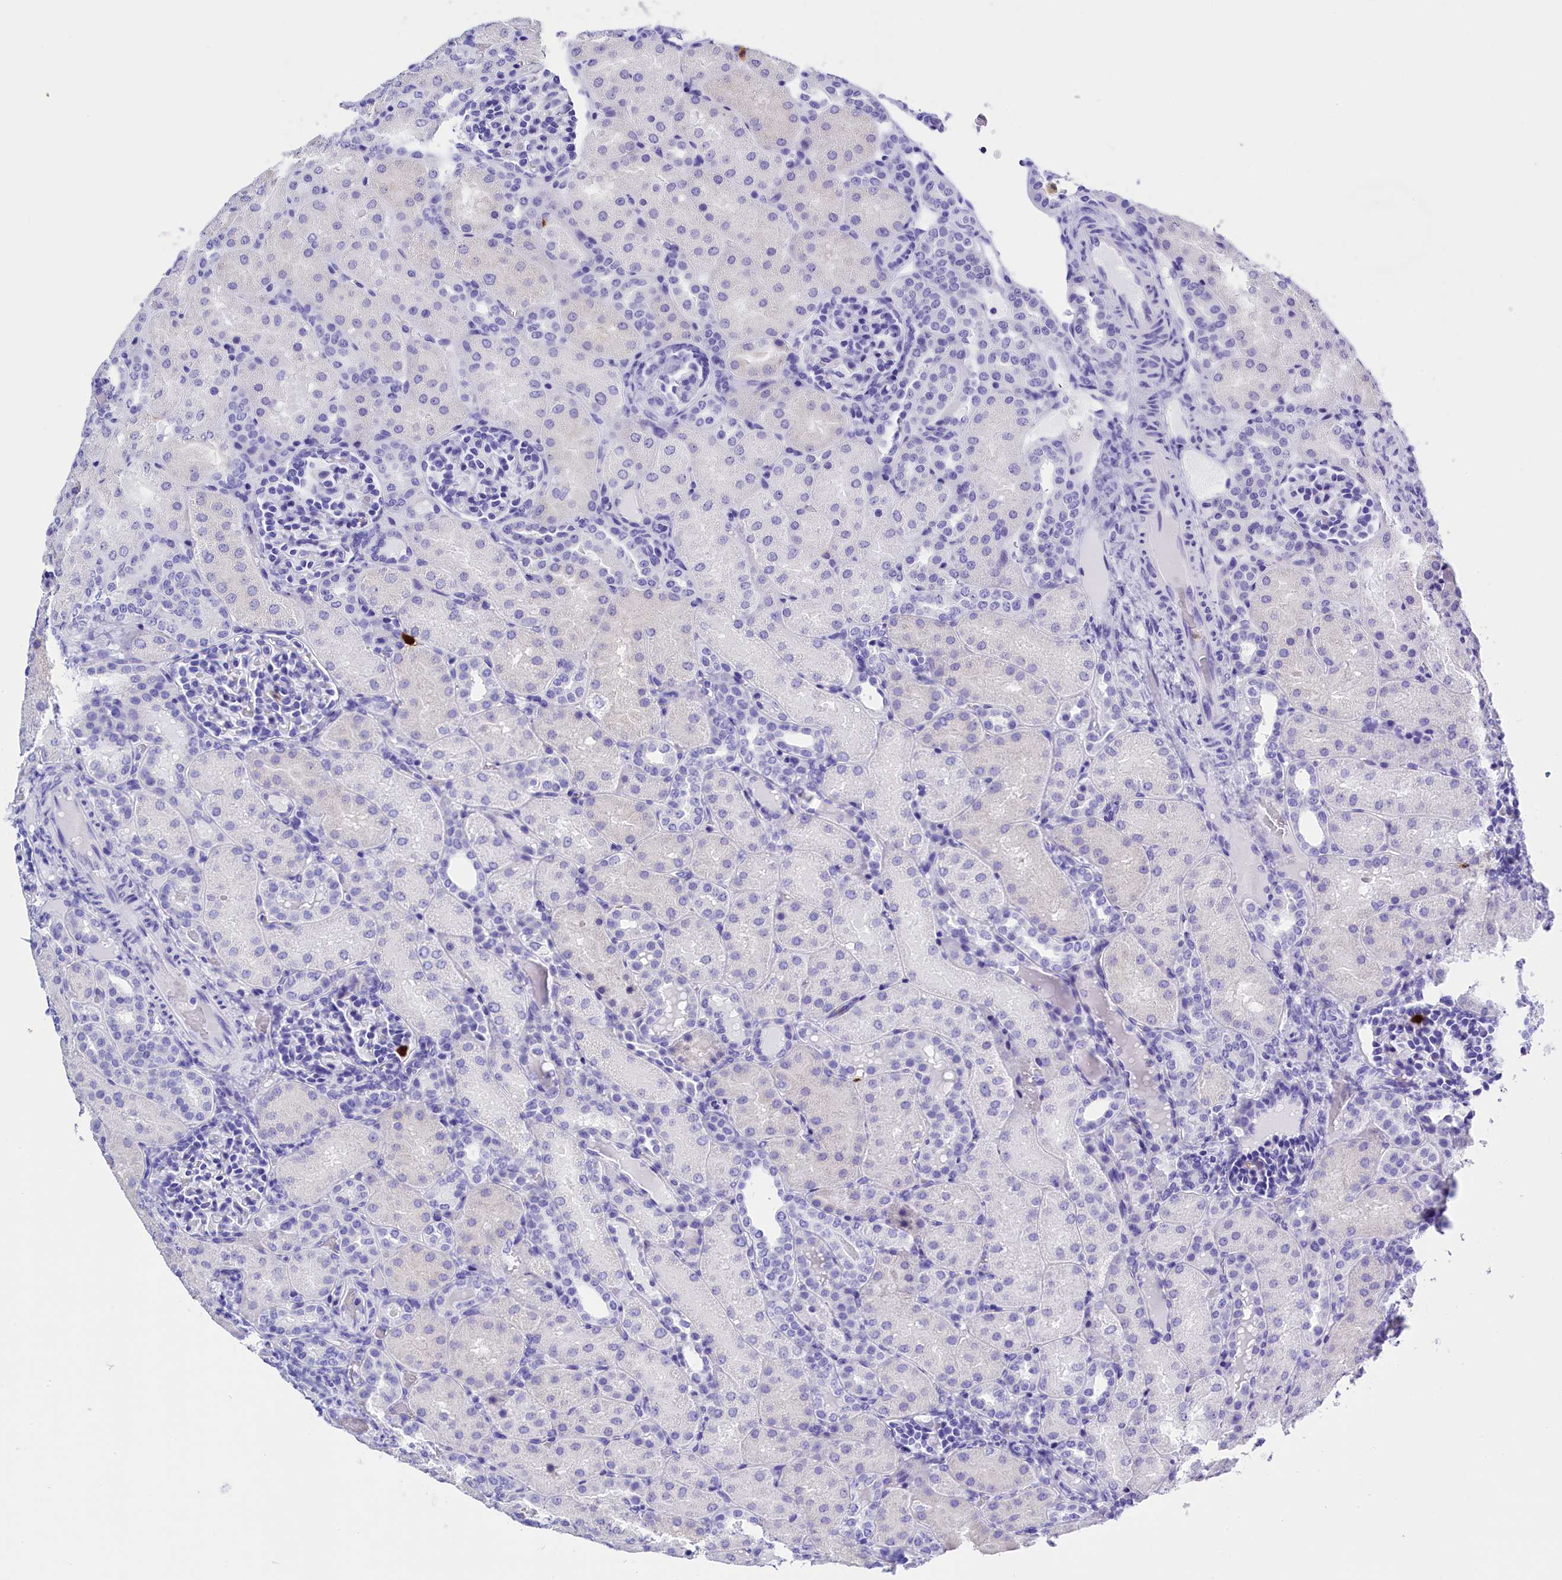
{"staining": {"intensity": "negative", "quantity": "none", "location": "none"}, "tissue": "kidney", "cell_type": "Cells in glomeruli", "image_type": "normal", "snomed": [{"axis": "morphology", "description": "Normal tissue, NOS"}, {"axis": "topography", "description": "Kidney"}], "caption": "This is an immunohistochemistry image of normal kidney. There is no expression in cells in glomeruli.", "gene": "CLC", "patient": {"sex": "male", "age": 1}}